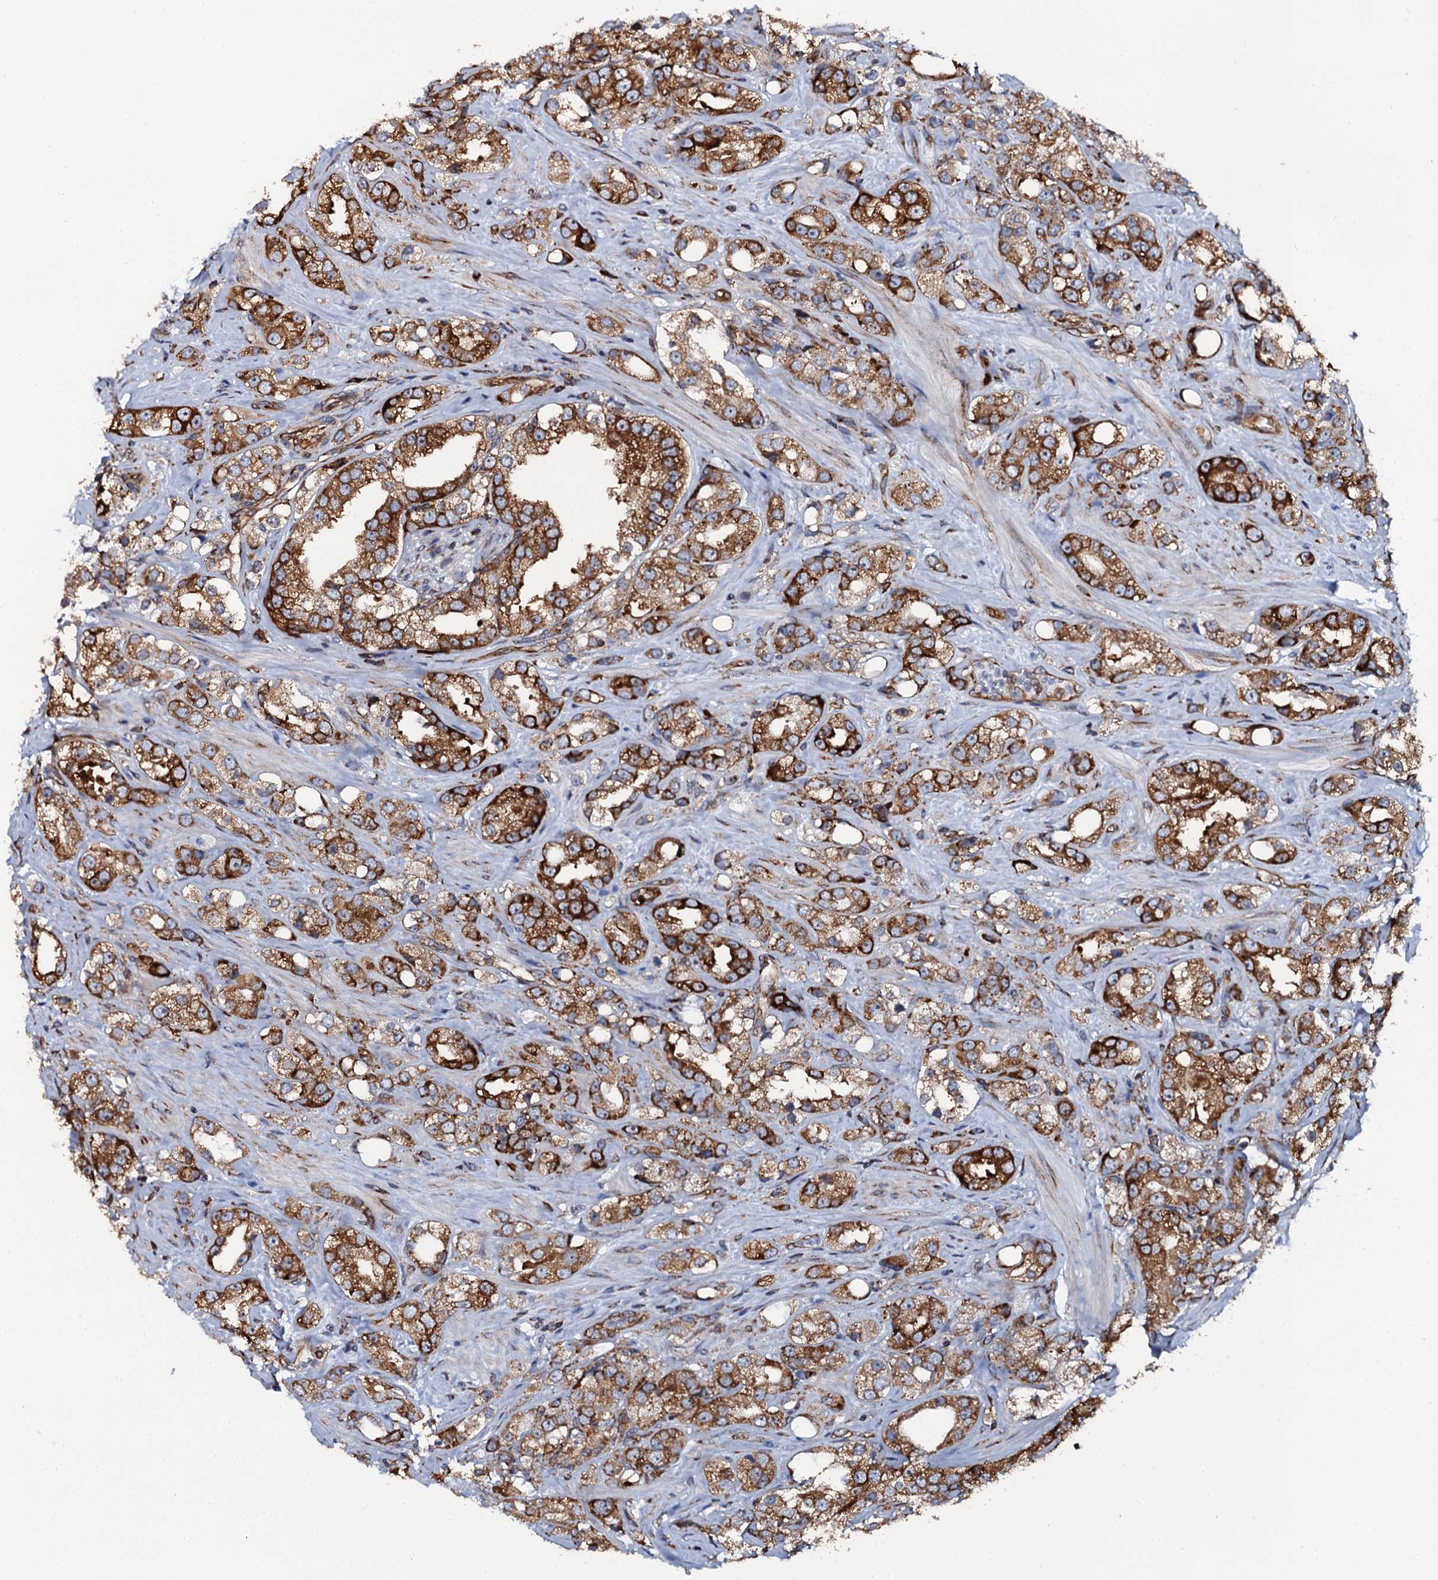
{"staining": {"intensity": "strong", "quantity": ">75%", "location": "cytoplasmic/membranous"}, "tissue": "prostate cancer", "cell_type": "Tumor cells", "image_type": "cancer", "snomed": [{"axis": "morphology", "description": "Adenocarcinoma, NOS"}, {"axis": "topography", "description": "Prostate"}], "caption": "Immunohistochemical staining of human adenocarcinoma (prostate) demonstrates high levels of strong cytoplasmic/membranous staining in approximately >75% of tumor cells.", "gene": "SPTY2D1", "patient": {"sex": "male", "age": 79}}